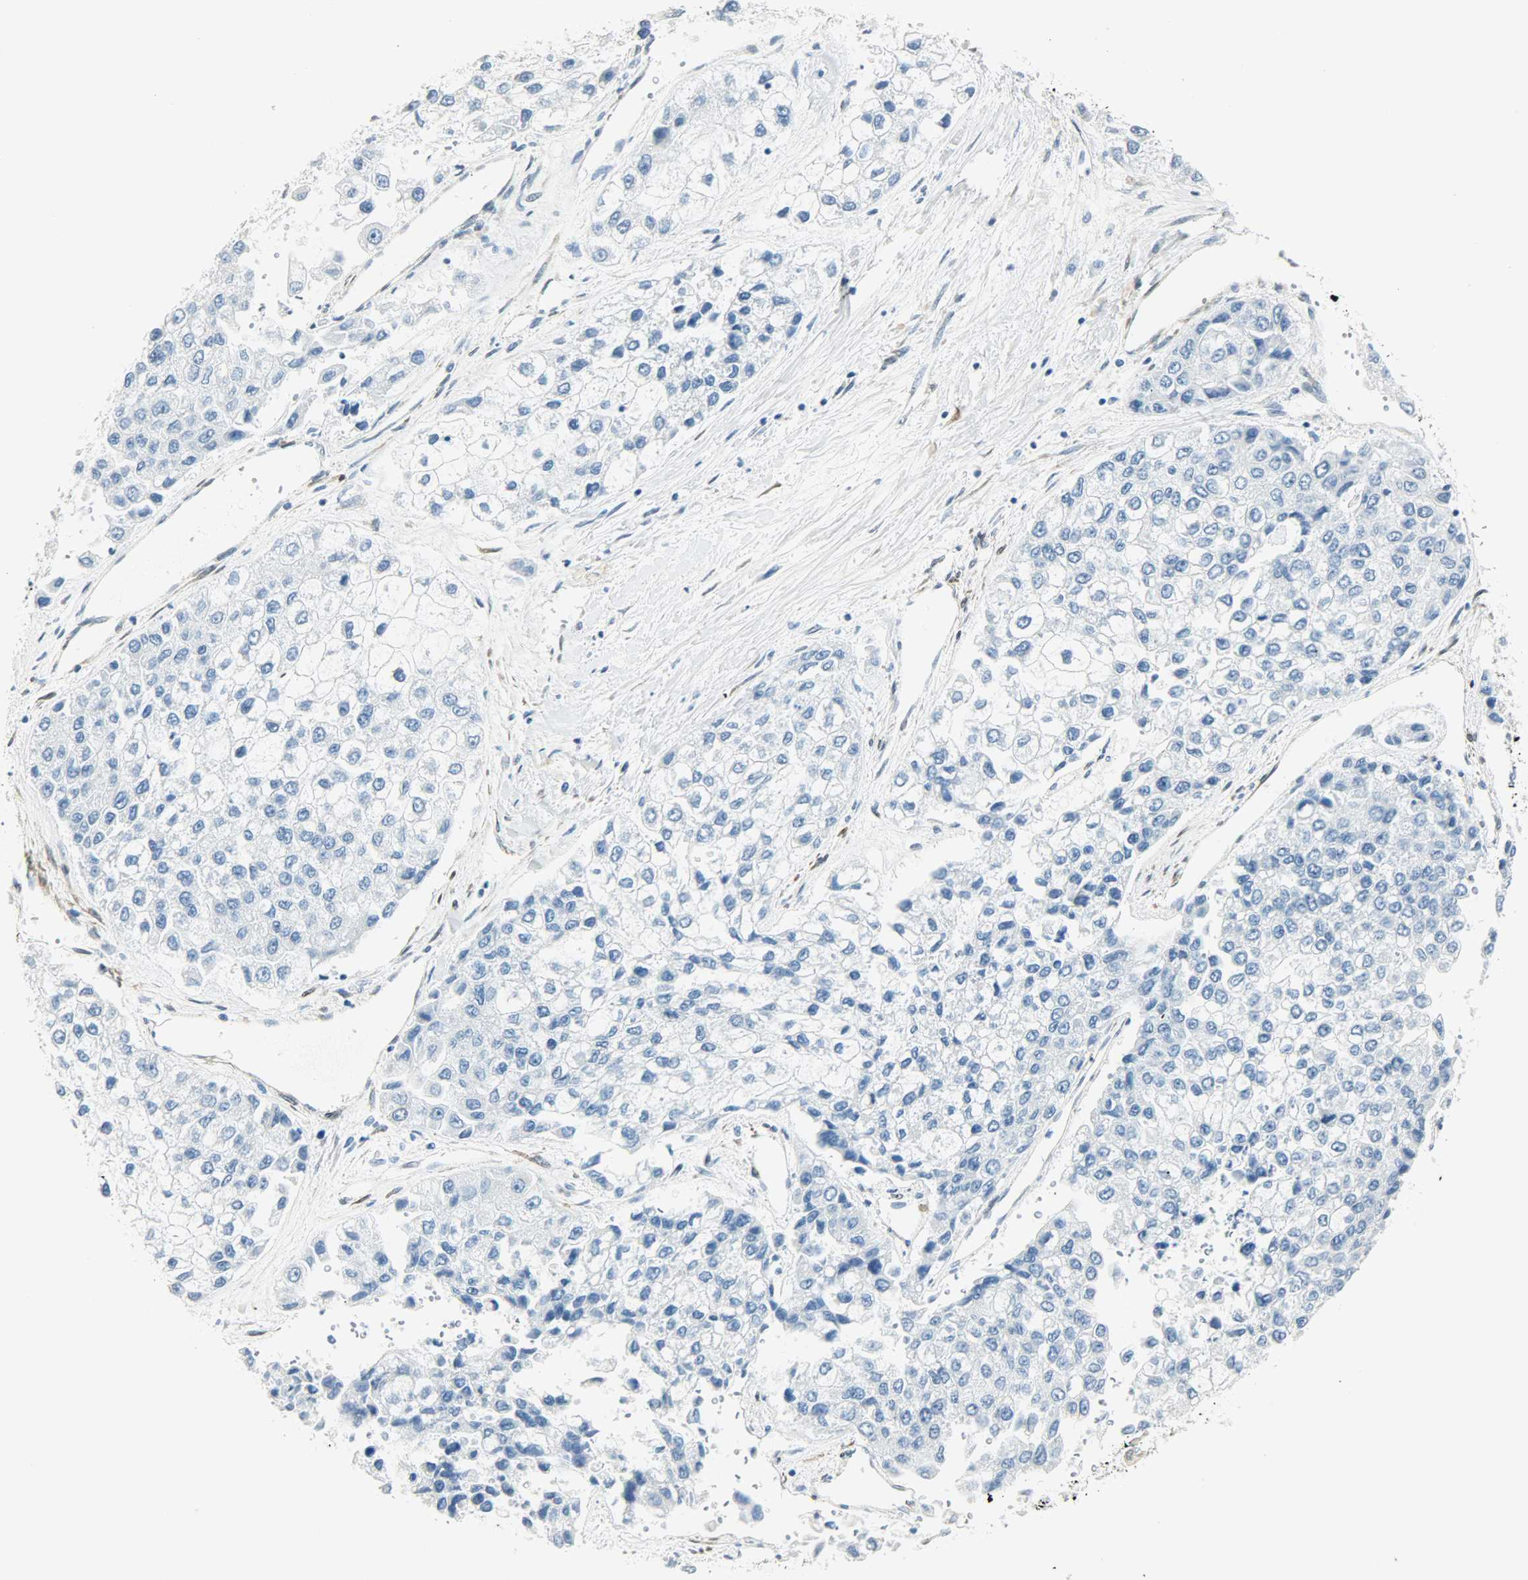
{"staining": {"intensity": "negative", "quantity": "none", "location": "none"}, "tissue": "liver cancer", "cell_type": "Tumor cells", "image_type": "cancer", "snomed": [{"axis": "morphology", "description": "Carcinoma, Hepatocellular, NOS"}, {"axis": "topography", "description": "Liver"}], "caption": "Tumor cells are negative for protein expression in human hepatocellular carcinoma (liver). Nuclei are stained in blue.", "gene": "PKD2", "patient": {"sex": "female", "age": 66}}